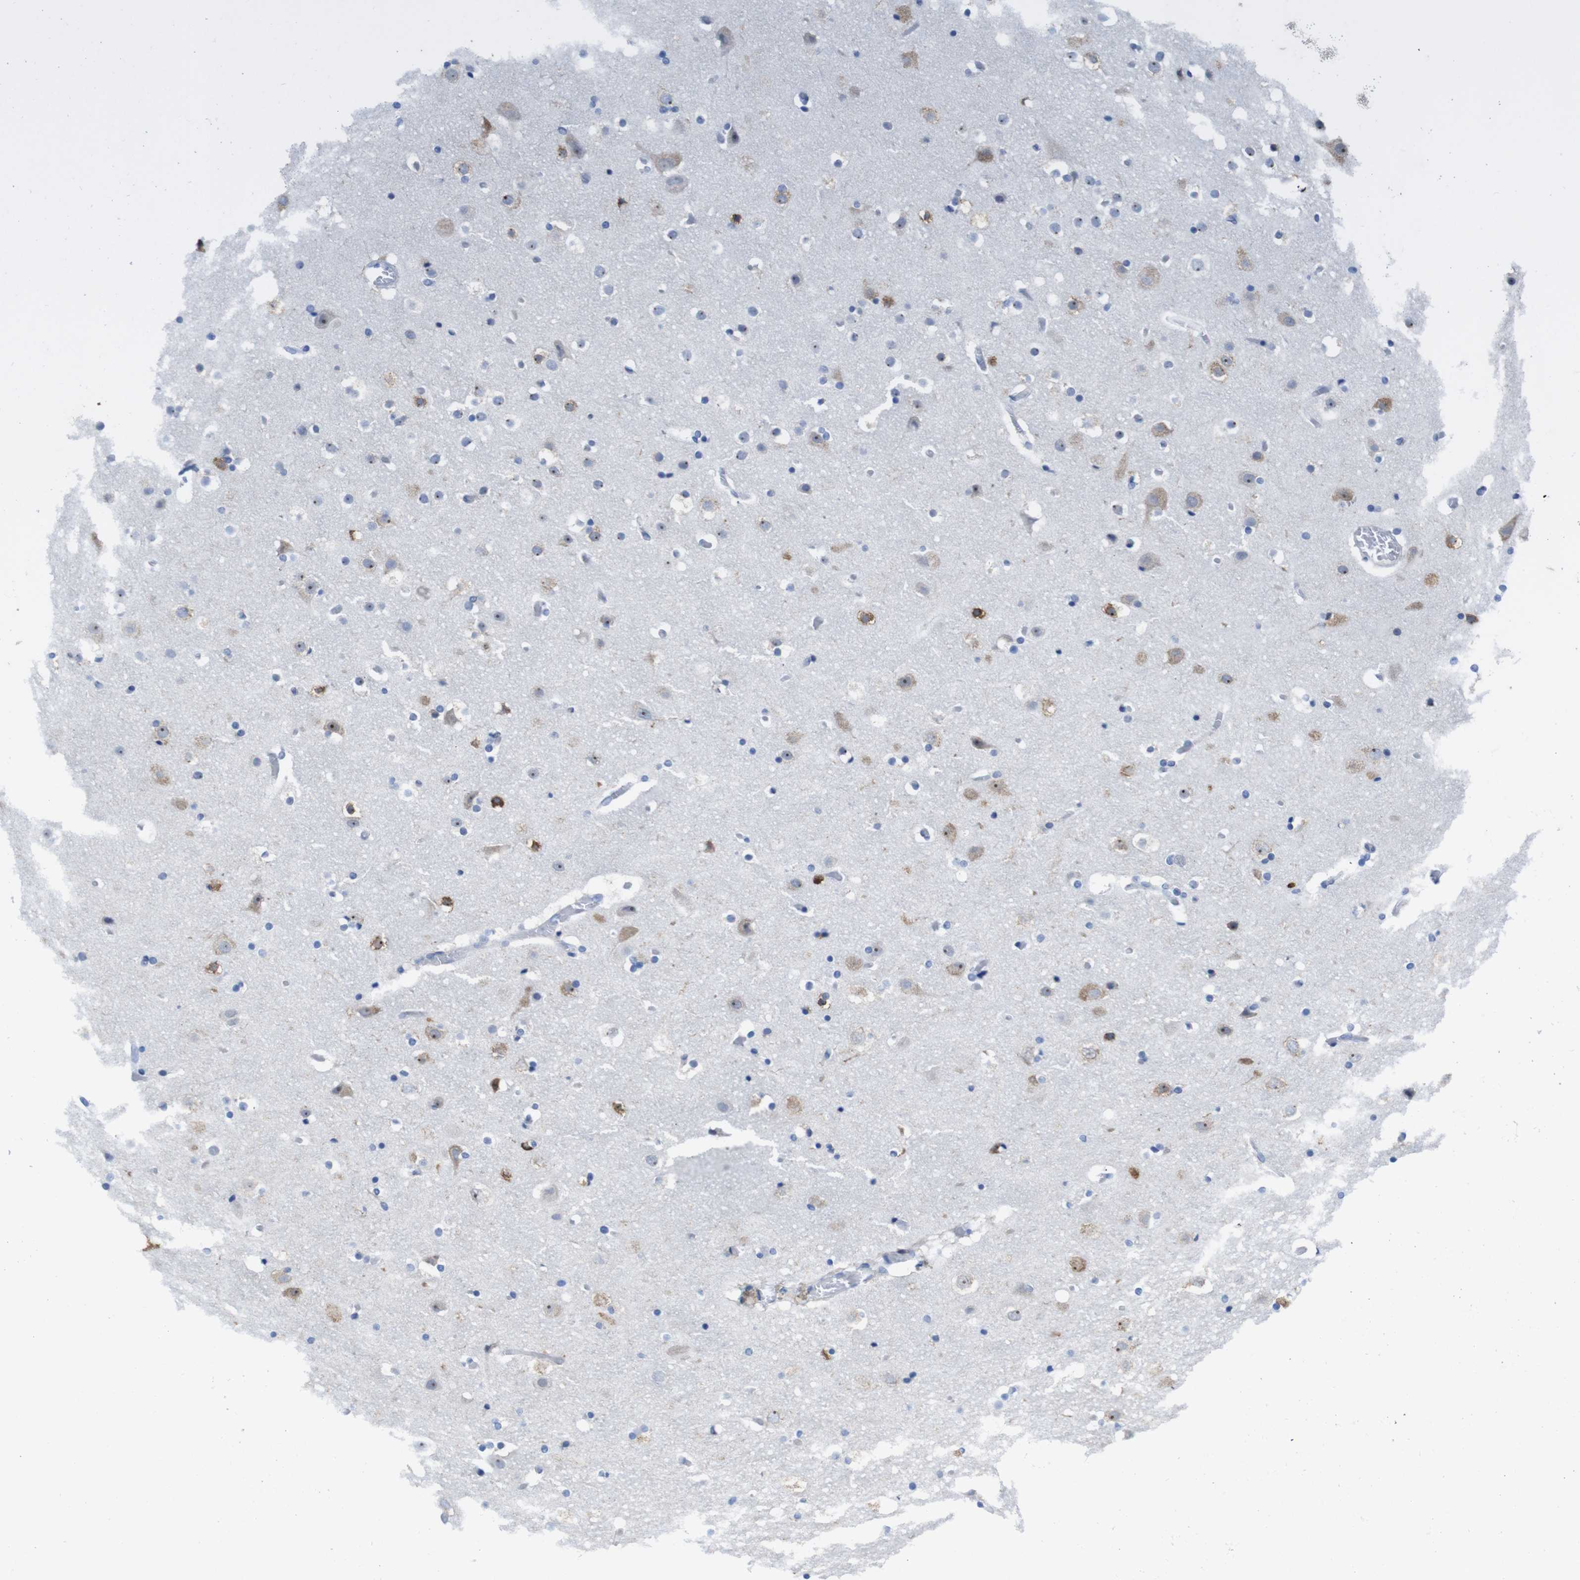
{"staining": {"intensity": "negative", "quantity": "none", "location": "none"}, "tissue": "cerebral cortex", "cell_type": "Endothelial cells", "image_type": "normal", "snomed": [{"axis": "morphology", "description": "Normal tissue, NOS"}, {"axis": "topography", "description": "Cerebral cortex"}], "caption": "The micrograph demonstrates no significant staining in endothelial cells of cerebral cortex.", "gene": "PNMA1", "patient": {"sex": "male", "age": 57}}